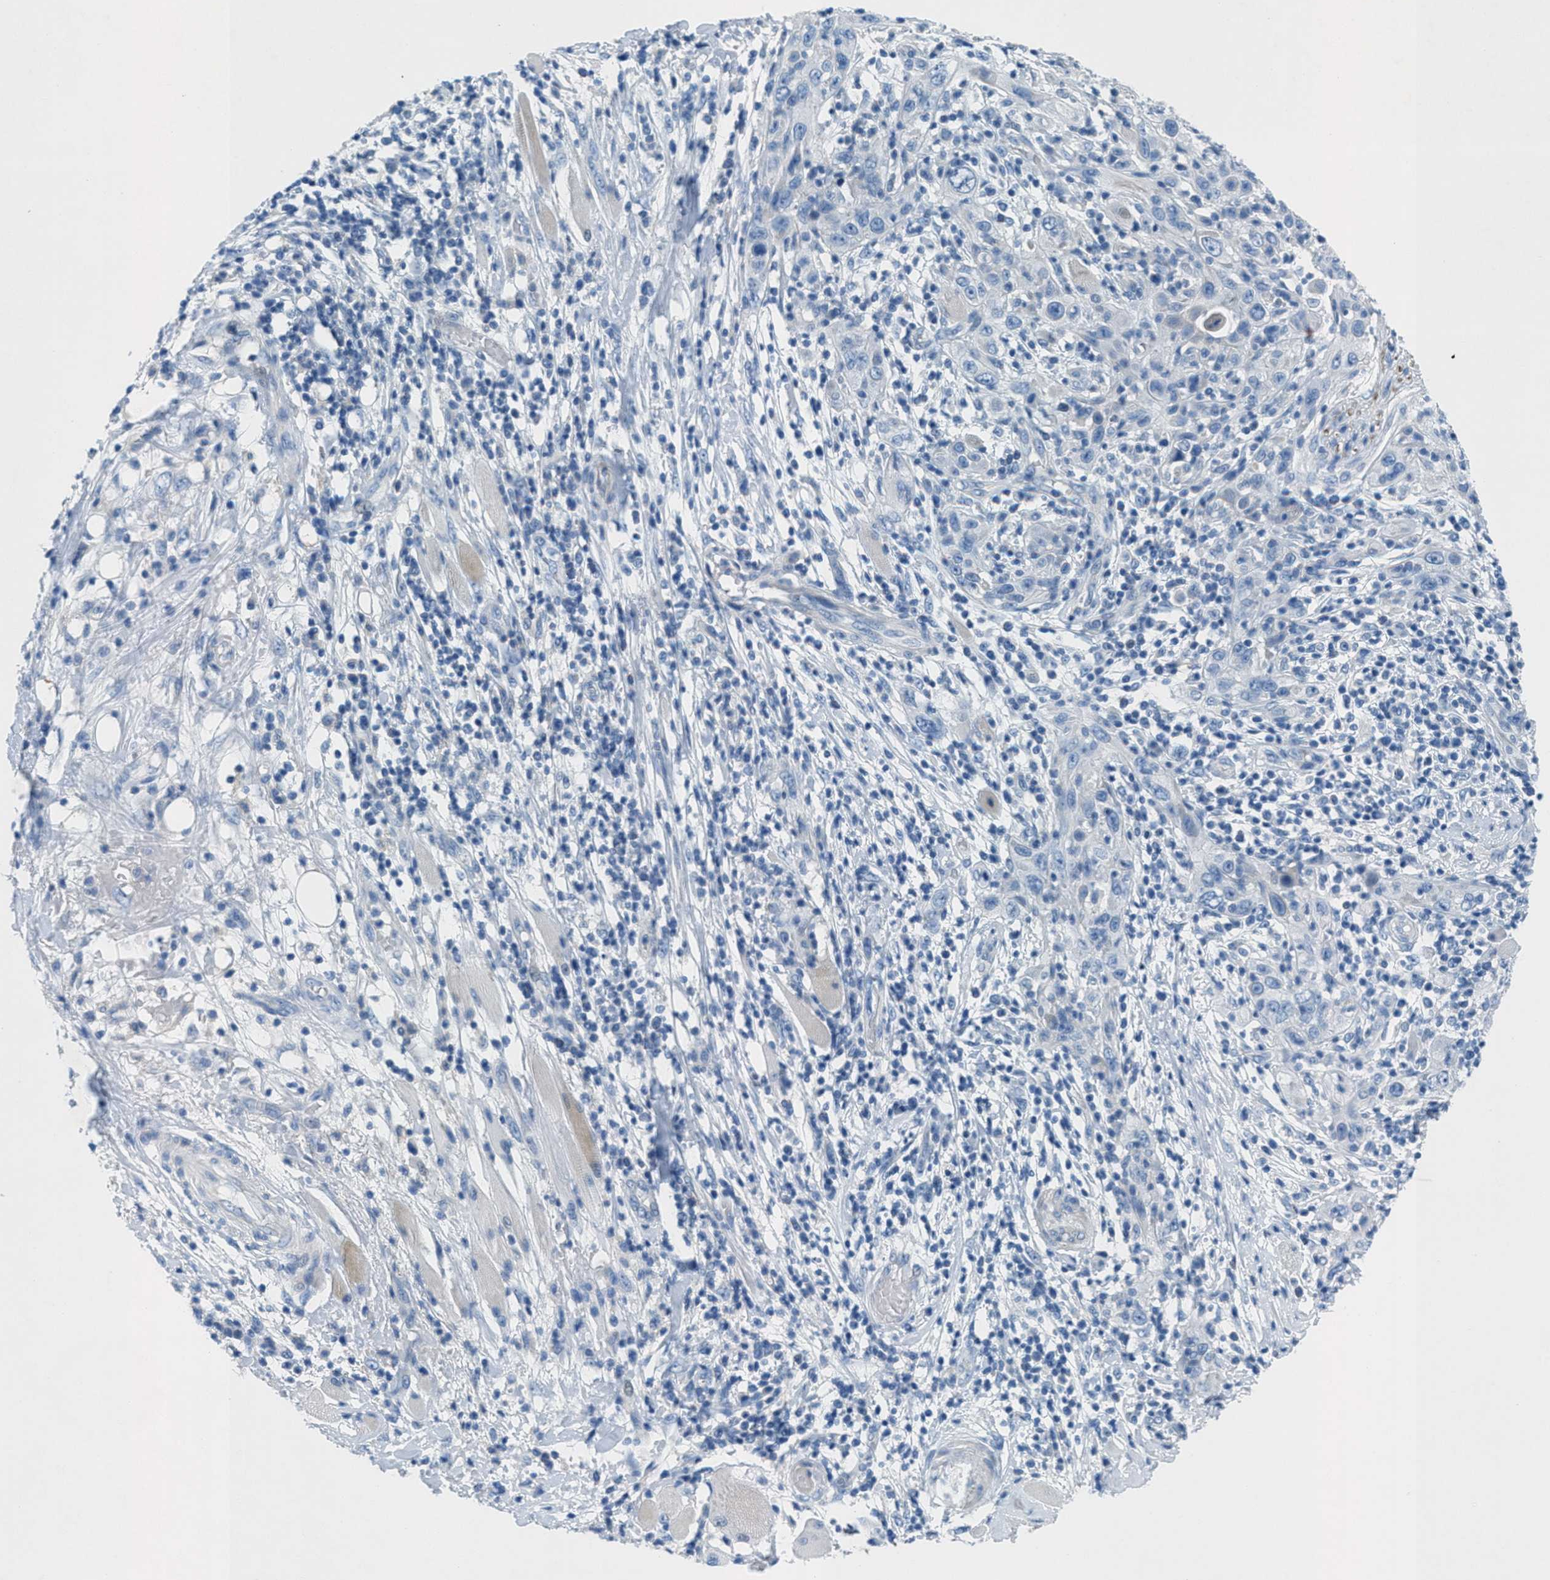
{"staining": {"intensity": "negative", "quantity": "none", "location": "none"}, "tissue": "skin cancer", "cell_type": "Tumor cells", "image_type": "cancer", "snomed": [{"axis": "morphology", "description": "Squamous cell carcinoma, NOS"}, {"axis": "topography", "description": "Skin"}], "caption": "IHC histopathology image of skin cancer stained for a protein (brown), which exhibits no positivity in tumor cells.", "gene": "GALNT17", "patient": {"sex": "female", "age": 88}}